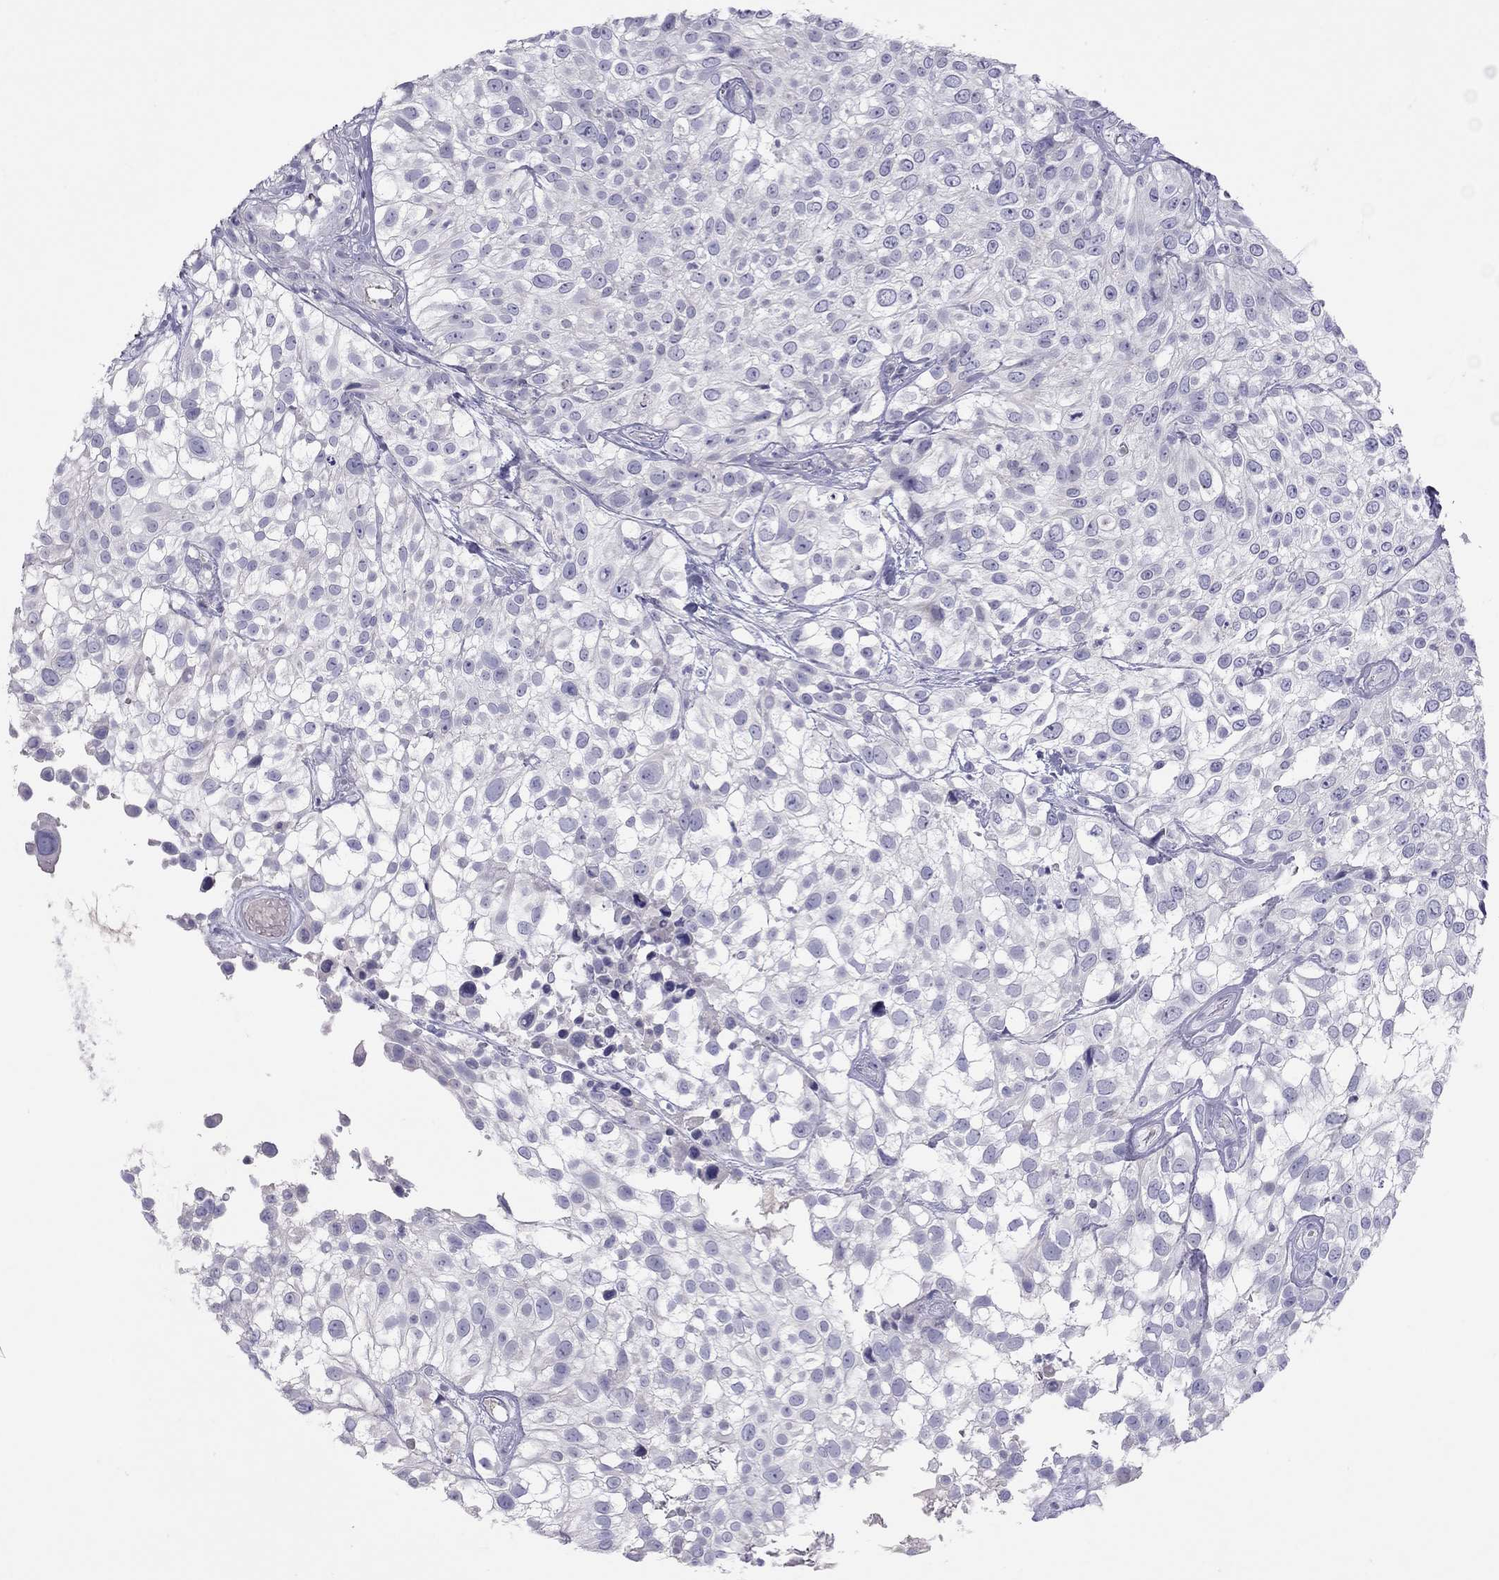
{"staining": {"intensity": "negative", "quantity": "none", "location": "none"}, "tissue": "urothelial cancer", "cell_type": "Tumor cells", "image_type": "cancer", "snomed": [{"axis": "morphology", "description": "Urothelial carcinoma, High grade"}, {"axis": "topography", "description": "Urinary bladder"}], "caption": "Tumor cells show no significant positivity in urothelial cancer. (Stains: DAB (3,3'-diaminobenzidine) IHC with hematoxylin counter stain, Microscopy: brightfield microscopy at high magnification).", "gene": "MUC16", "patient": {"sex": "male", "age": 56}}